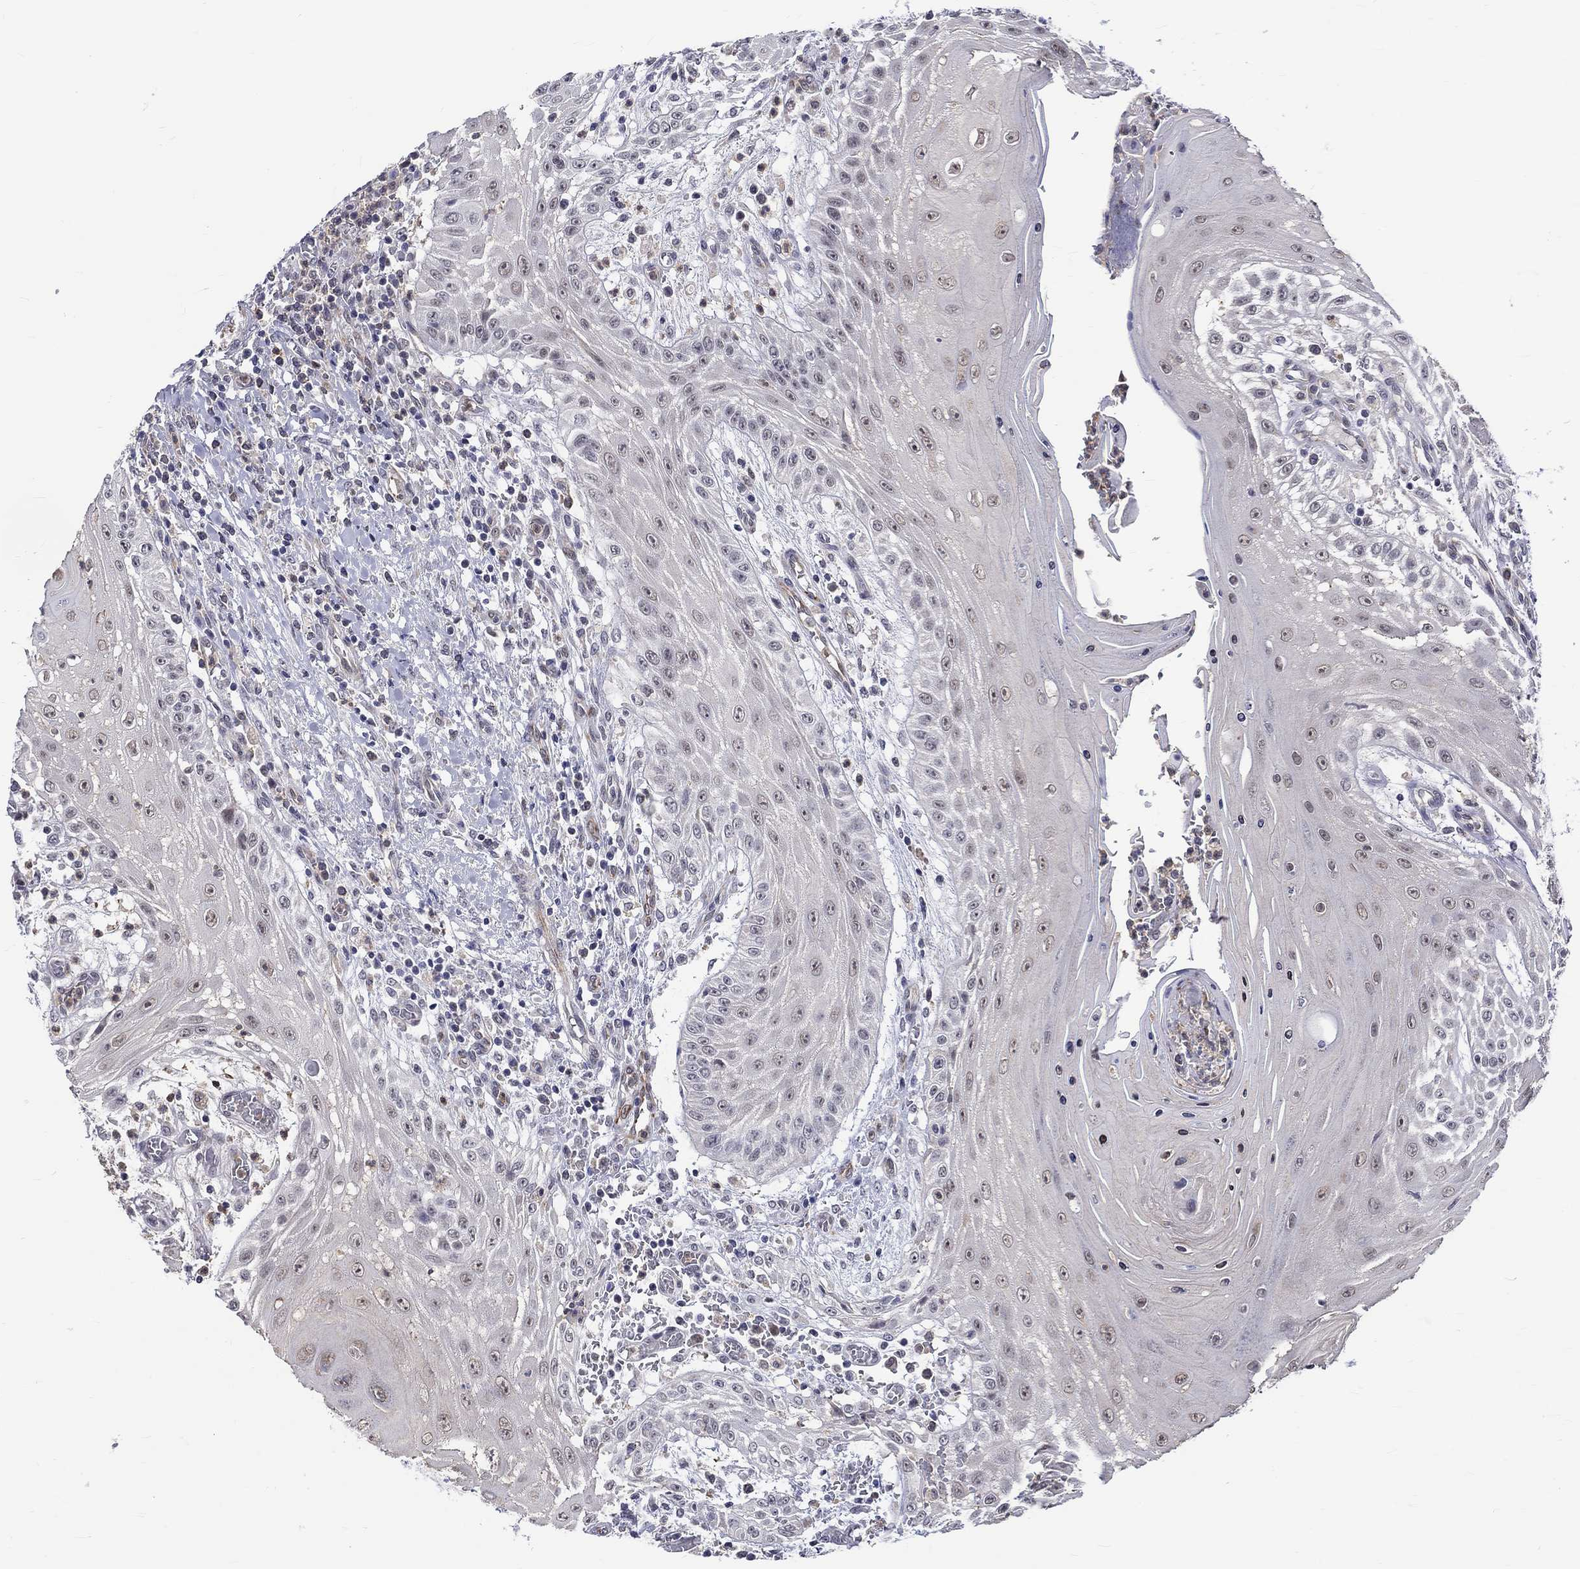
{"staining": {"intensity": "negative", "quantity": "none", "location": "none"}, "tissue": "head and neck cancer", "cell_type": "Tumor cells", "image_type": "cancer", "snomed": [{"axis": "morphology", "description": "Squamous cell carcinoma, NOS"}, {"axis": "topography", "description": "Oral tissue"}, {"axis": "topography", "description": "Head-Neck"}], "caption": "DAB immunohistochemical staining of human head and neck cancer demonstrates no significant positivity in tumor cells.", "gene": "ST6GALNAC1", "patient": {"sex": "male", "age": 58}}